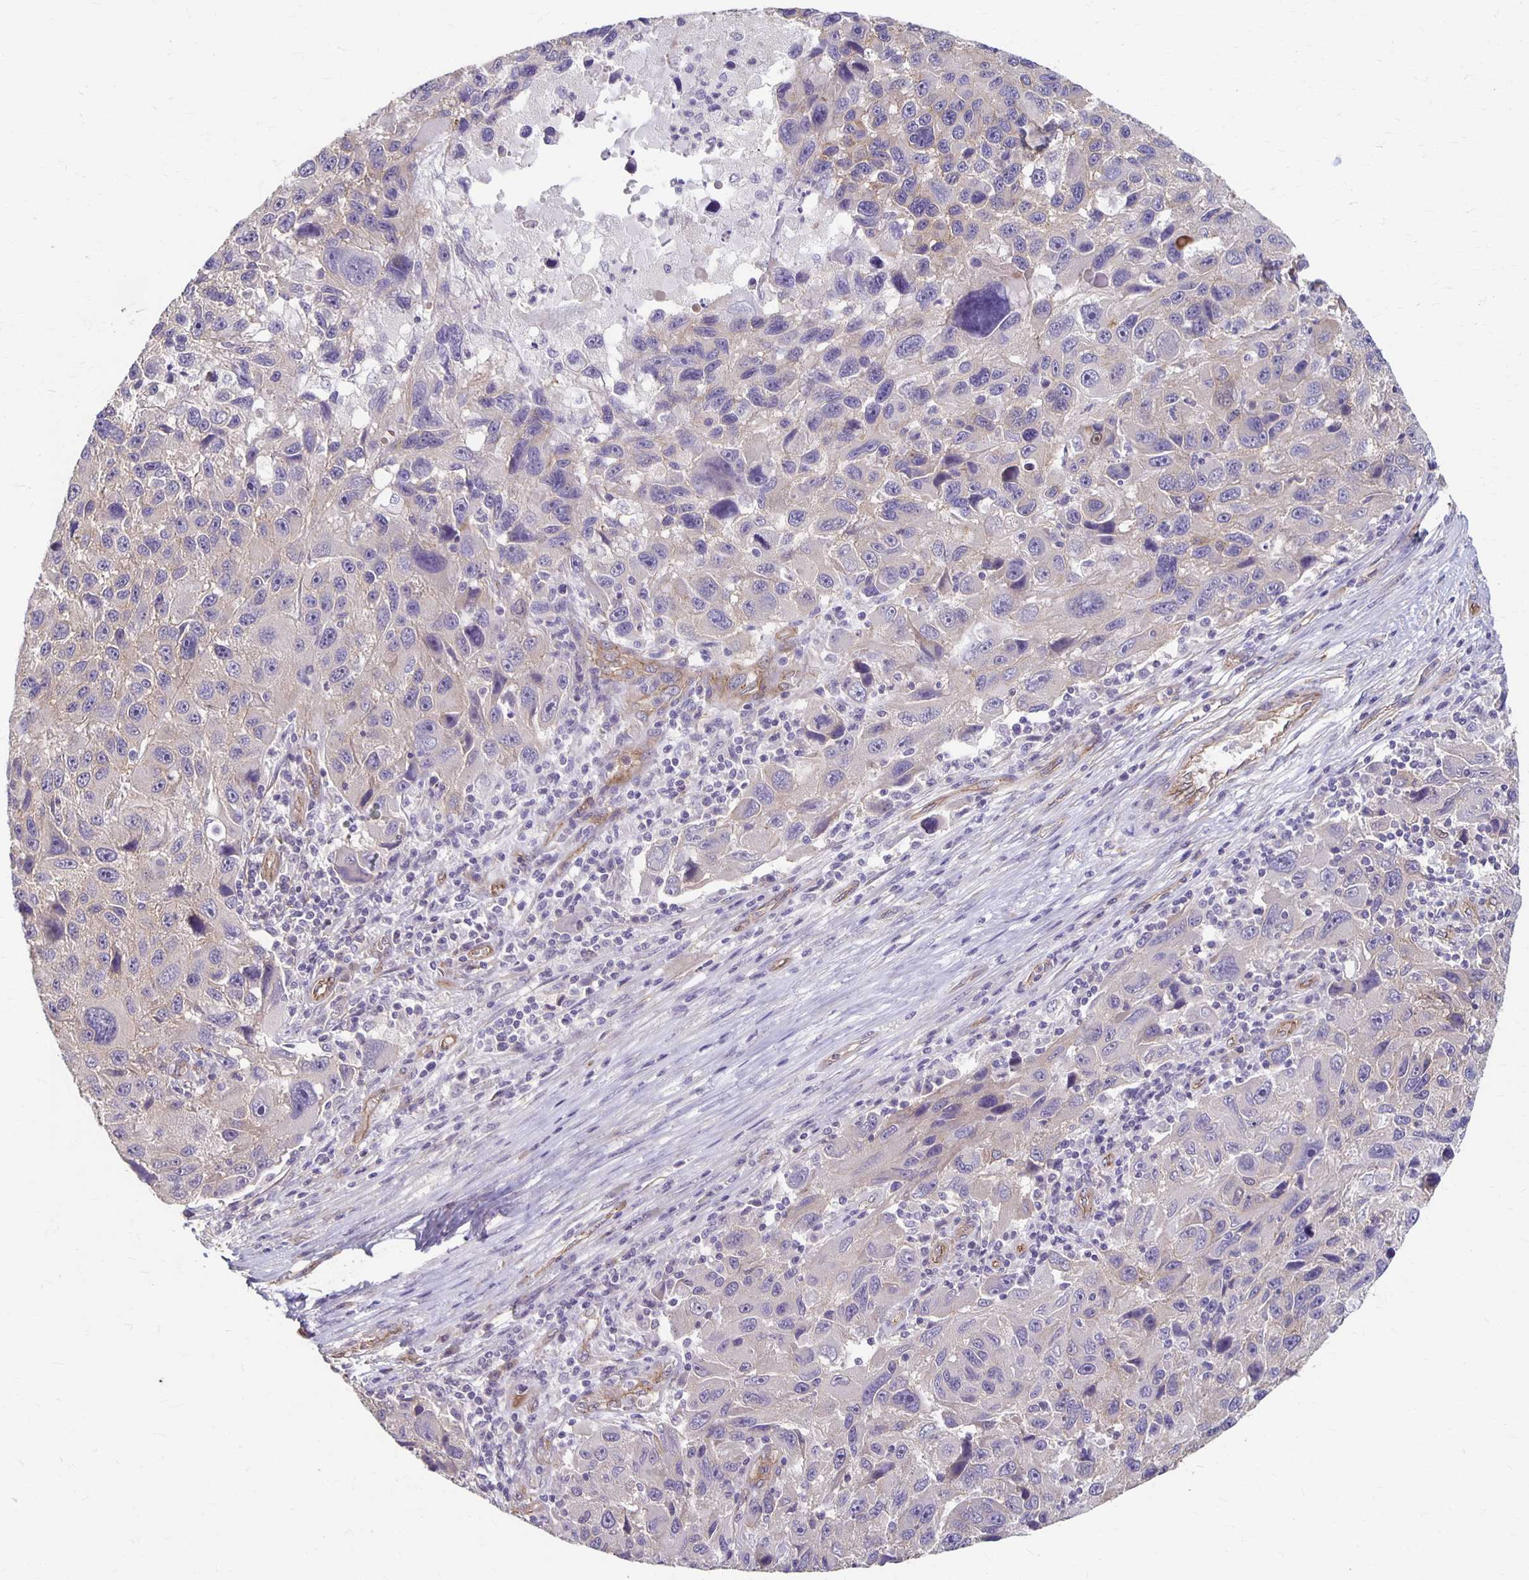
{"staining": {"intensity": "negative", "quantity": "none", "location": "none"}, "tissue": "melanoma", "cell_type": "Tumor cells", "image_type": "cancer", "snomed": [{"axis": "morphology", "description": "Malignant melanoma, NOS"}, {"axis": "topography", "description": "Skin"}], "caption": "This is a photomicrograph of immunohistochemistry staining of melanoma, which shows no positivity in tumor cells. (IHC, brightfield microscopy, high magnification).", "gene": "PPP1R3E", "patient": {"sex": "male", "age": 53}}